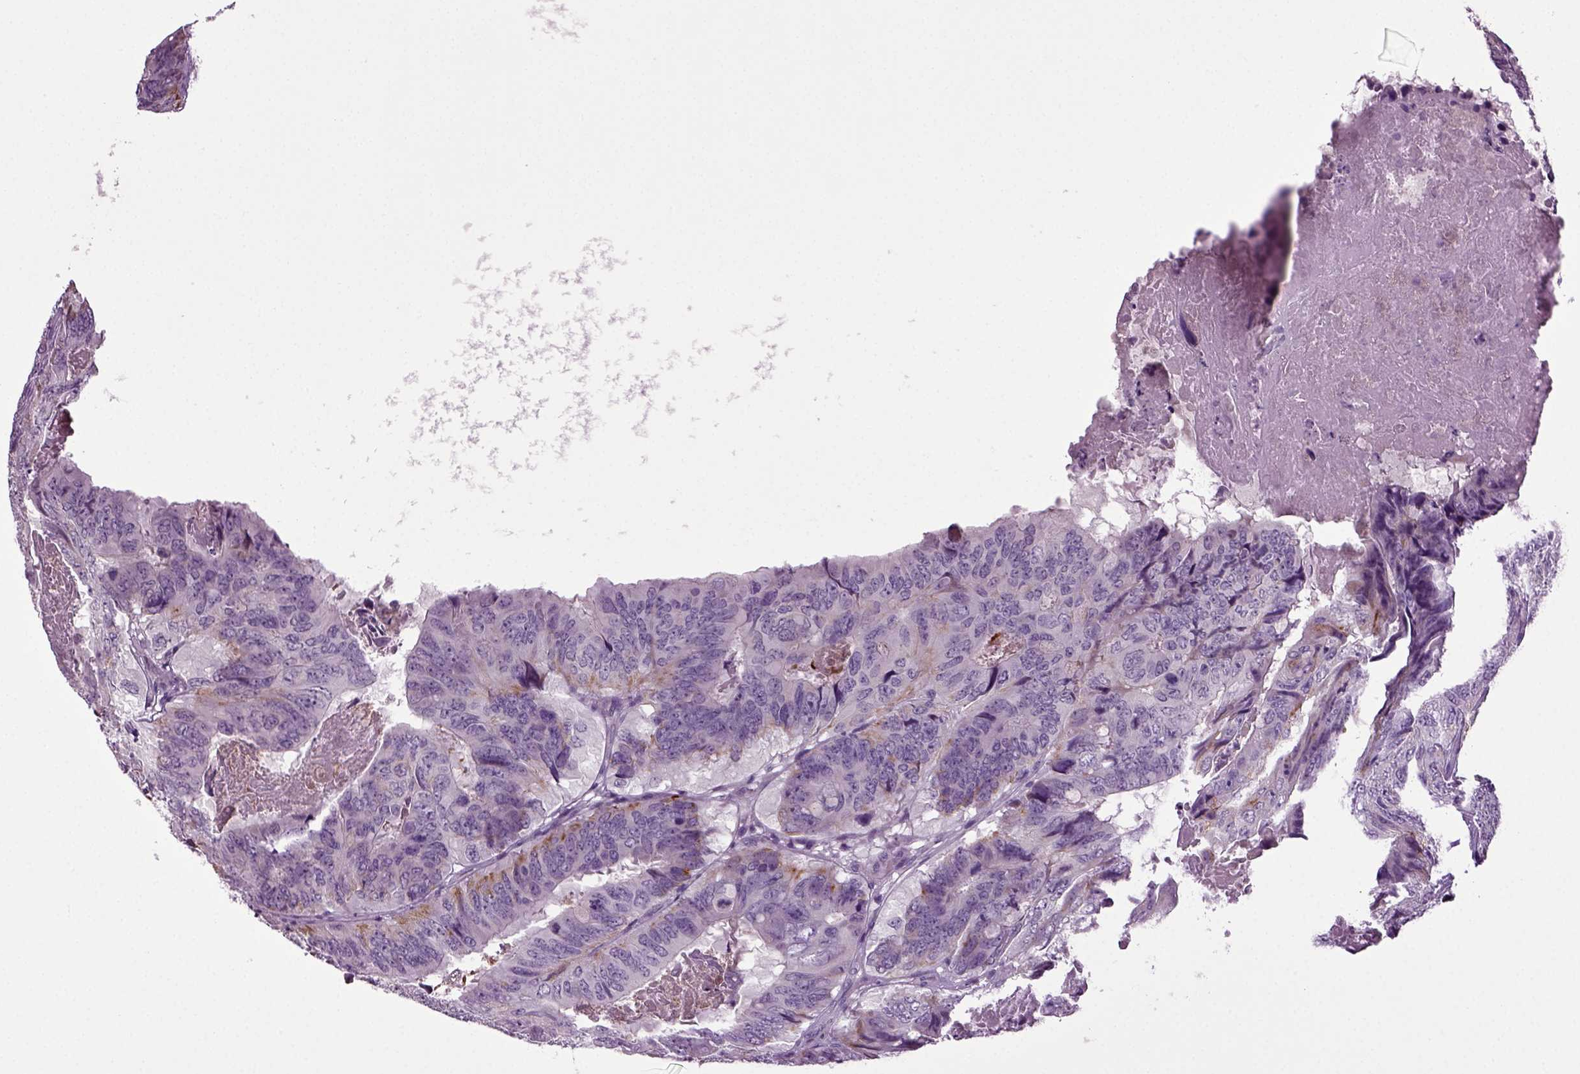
{"staining": {"intensity": "negative", "quantity": "none", "location": "none"}, "tissue": "colorectal cancer", "cell_type": "Tumor cells", "image_type": "cancer", "snomed": [{"axis": "morphology", "description": "Adenocarcinoma, NOS"}, {"axis": "topography", "description": "Colon"}], "caption": "DAB (3,3'-diaminobenzidine) immunohistochemical staining of human colorectal cancer (adenocarcinoma) reveals no significant expression in tumor cells.", "gene": "FGF11", "patient": {"sex": "male", "age": 79}}